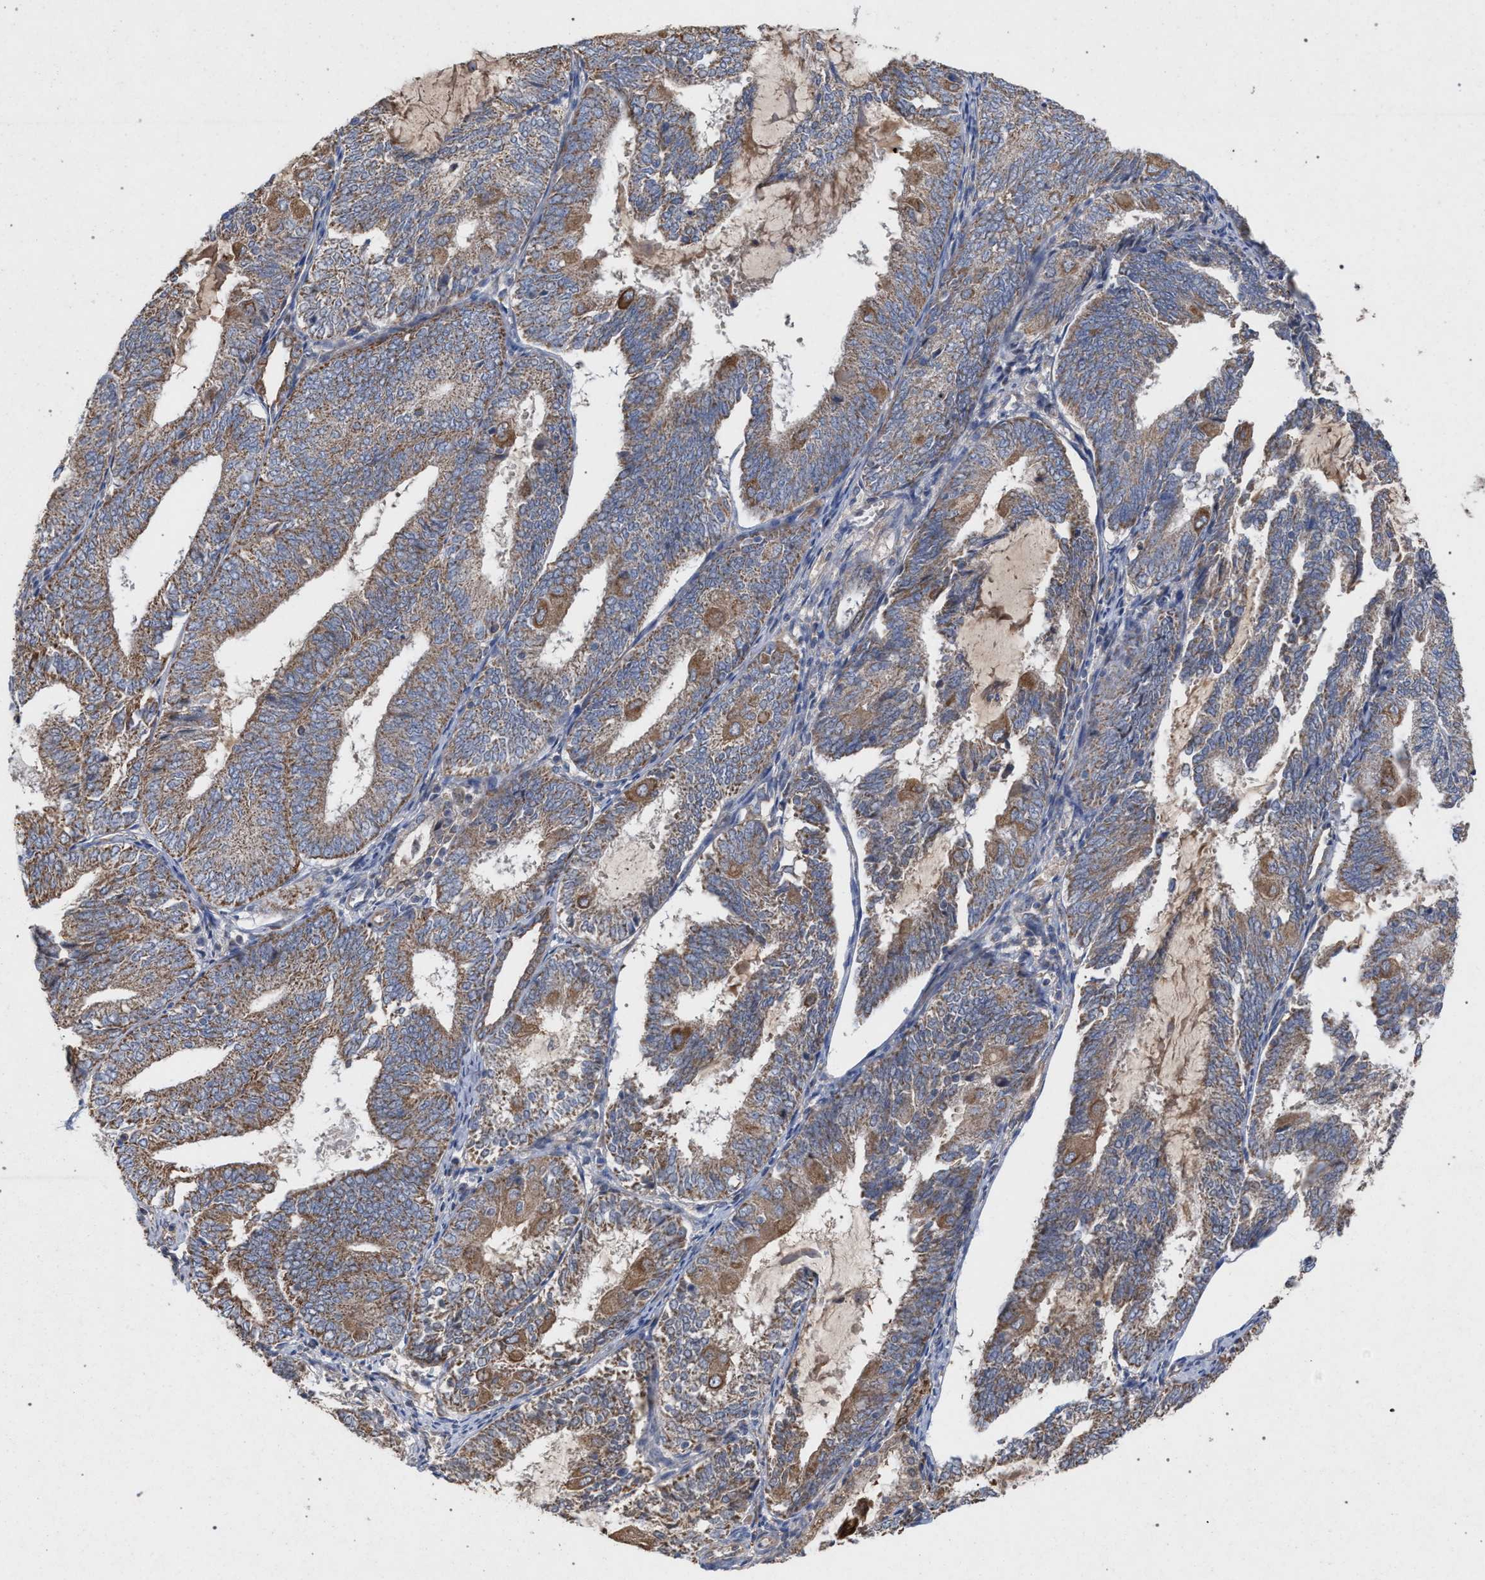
{"staining": {"intensity": "moderate", "quantity": "25%-75%", "location": "cytoplasmic/membranous"}, "tissue": "endometrial cancer", "cell_type": "Tumor cells", "image_type": "cancer", "snomed": [{"axis": "morphology", "description": "Adenocarcinoma, NOS"}, {"axis": "topography", "description": "Endometrium"}], "caption": "Immunohistochemical staining of endometrial cancer (adenocarcinoma) shows moderate cytoplasmic/membranous protein positivity in approximately 25%-75% of tumor cells. (DAB IHC with brightfield microscopy, high magnification).", "gene": "BCL2L12", "patient": {"sex": "female", "age": 81}}